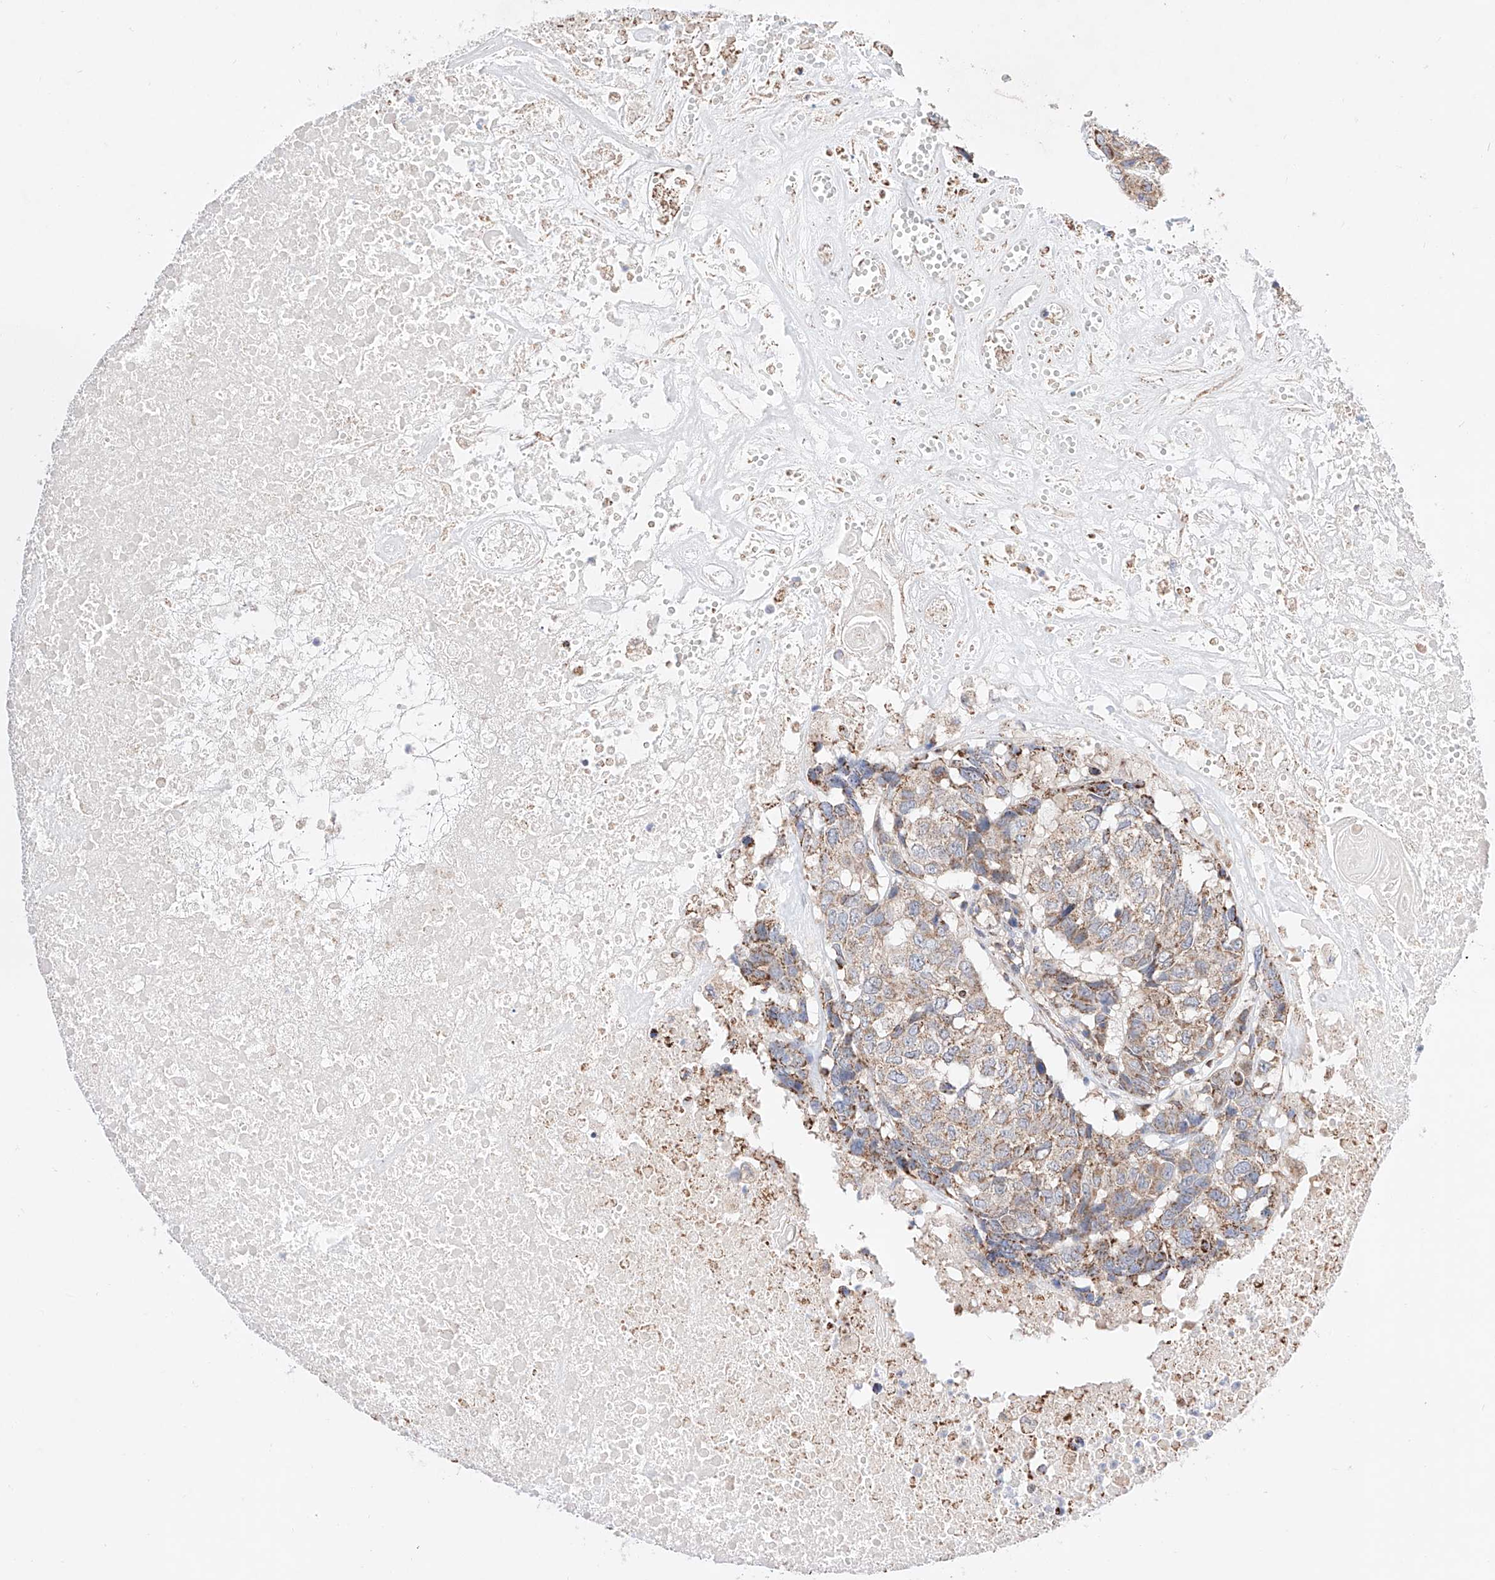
{"staining": {"intensity": "moderate", "quantity": ">75%", "location": "cytoplasmic/membranous"}, "tissue": "head and neck cancer", "cell_type": "Tumor cells", "image_type": "cancer", "snomed": [{"axis": "morphology", "description": "Squamous cell carcinoma, NOS"}, {"axis": "topography", "description": "Head-Neck"}], "caption": "A medium amount of moderate cytoplasmic/membranous positivity is present in about >75% of tumor cells in head and neck cancer (squamous cell carcinoma) tissue. (DAB (3,3'-diaminobenzidine) IHC, brown staining for protein, blue staining for nuclei).", "gene": "KTI12", "patient": {"sex": "male", "age": 66}}